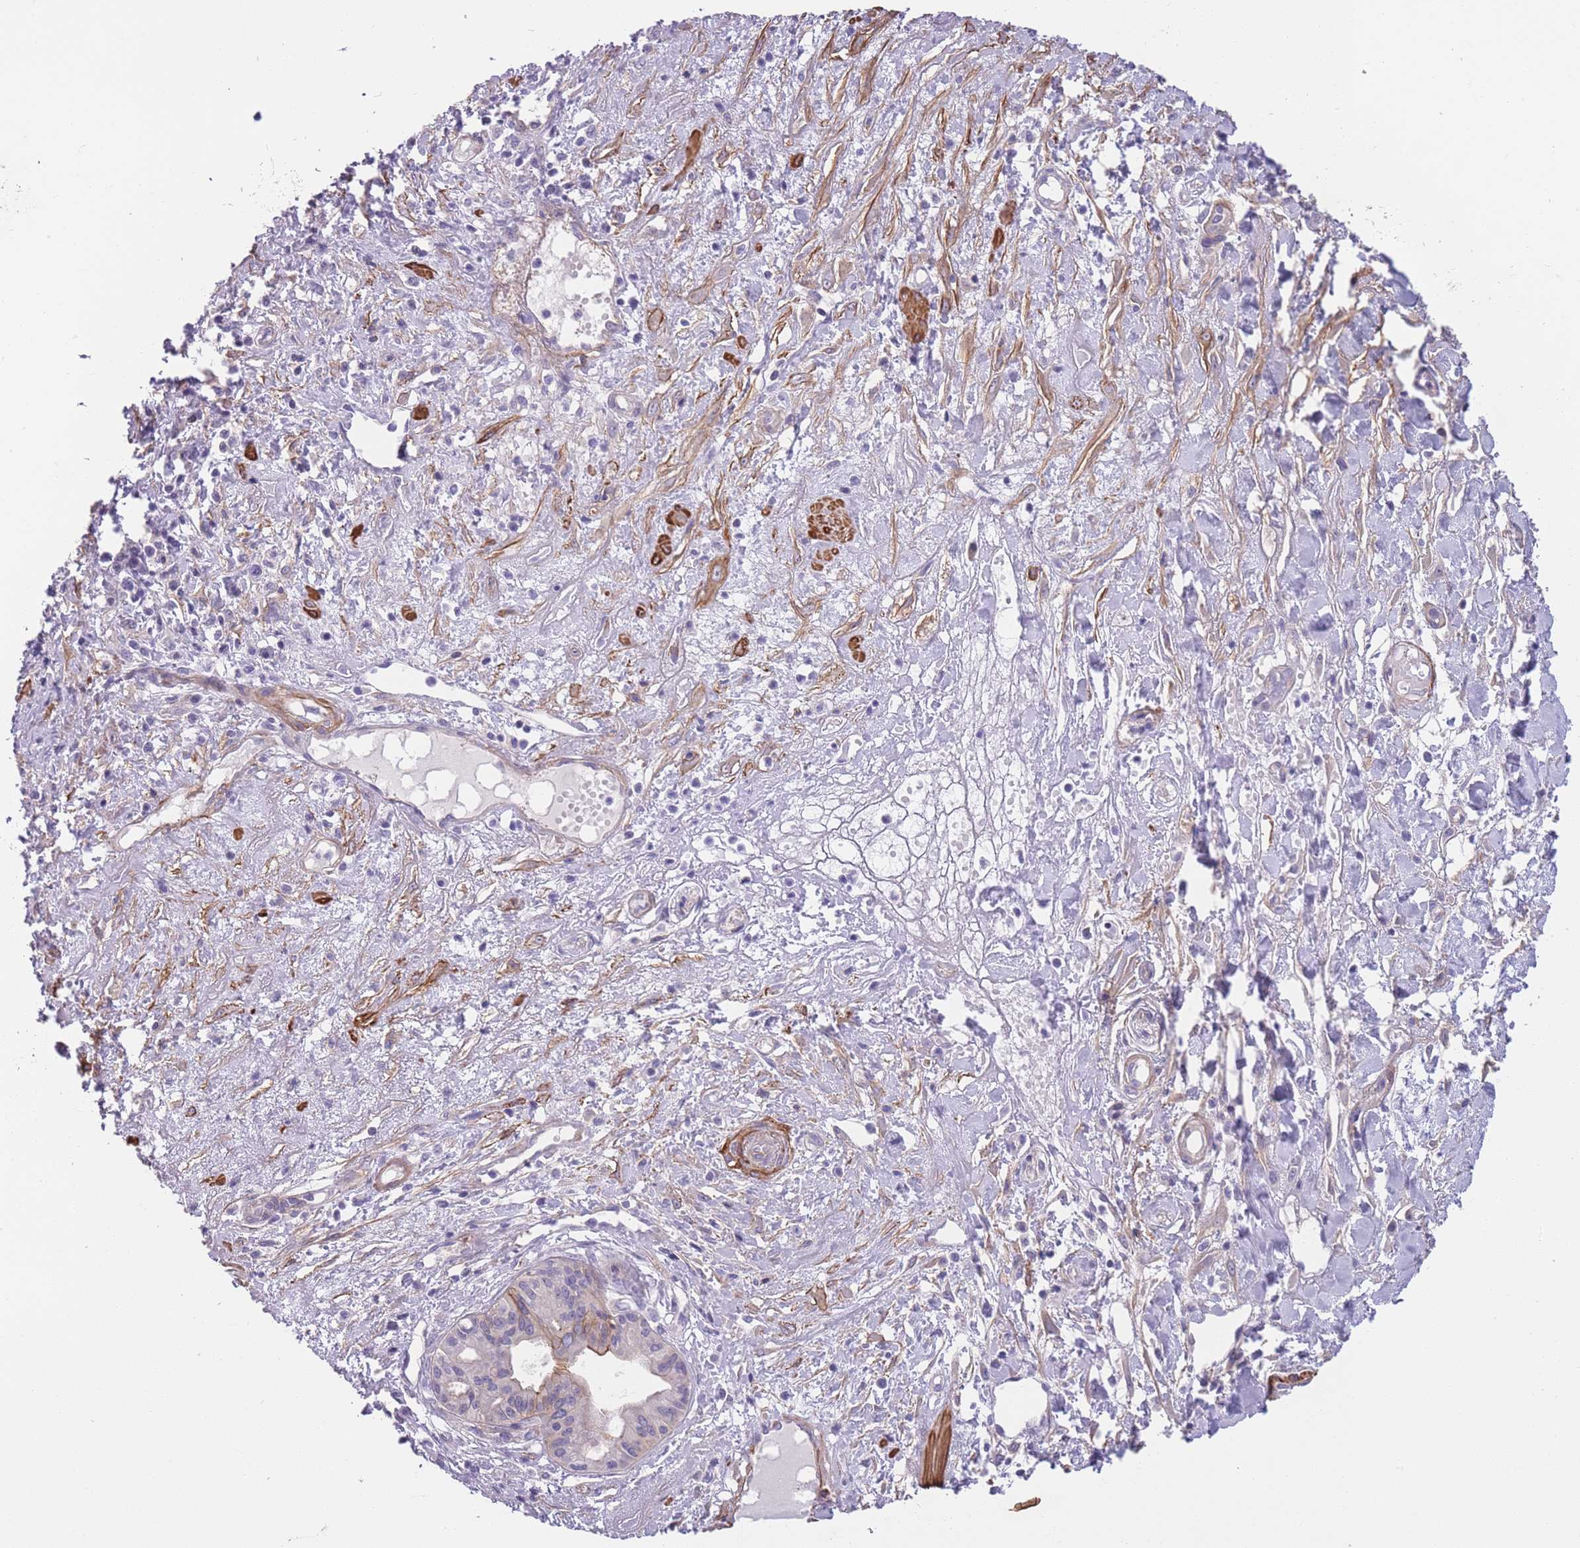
{"staining": {"intensity": "weak", "quantity": "<25%", "location": "cytoplasmic/membranous"}, "tissue": "pancreatic cancer", "cell_type": "Tumor cells", "image_type": "cancer", "snomed": [{"axis": "morphology", "description": "Adenocarcinoma, NOS"}, {"axis": "topography", "description": "Pancreas"}], "caption": "High magnification brightfield microscopy of adenocarcinoma (pancreatic) stained with DAB (3,3'-diaminobenzidine) (brown) and counterstained with hematoxylin (blue): tumor cells show no significant staining.", "gene": "FAM124A", "patient": {"sex": "female", "age": 50}}